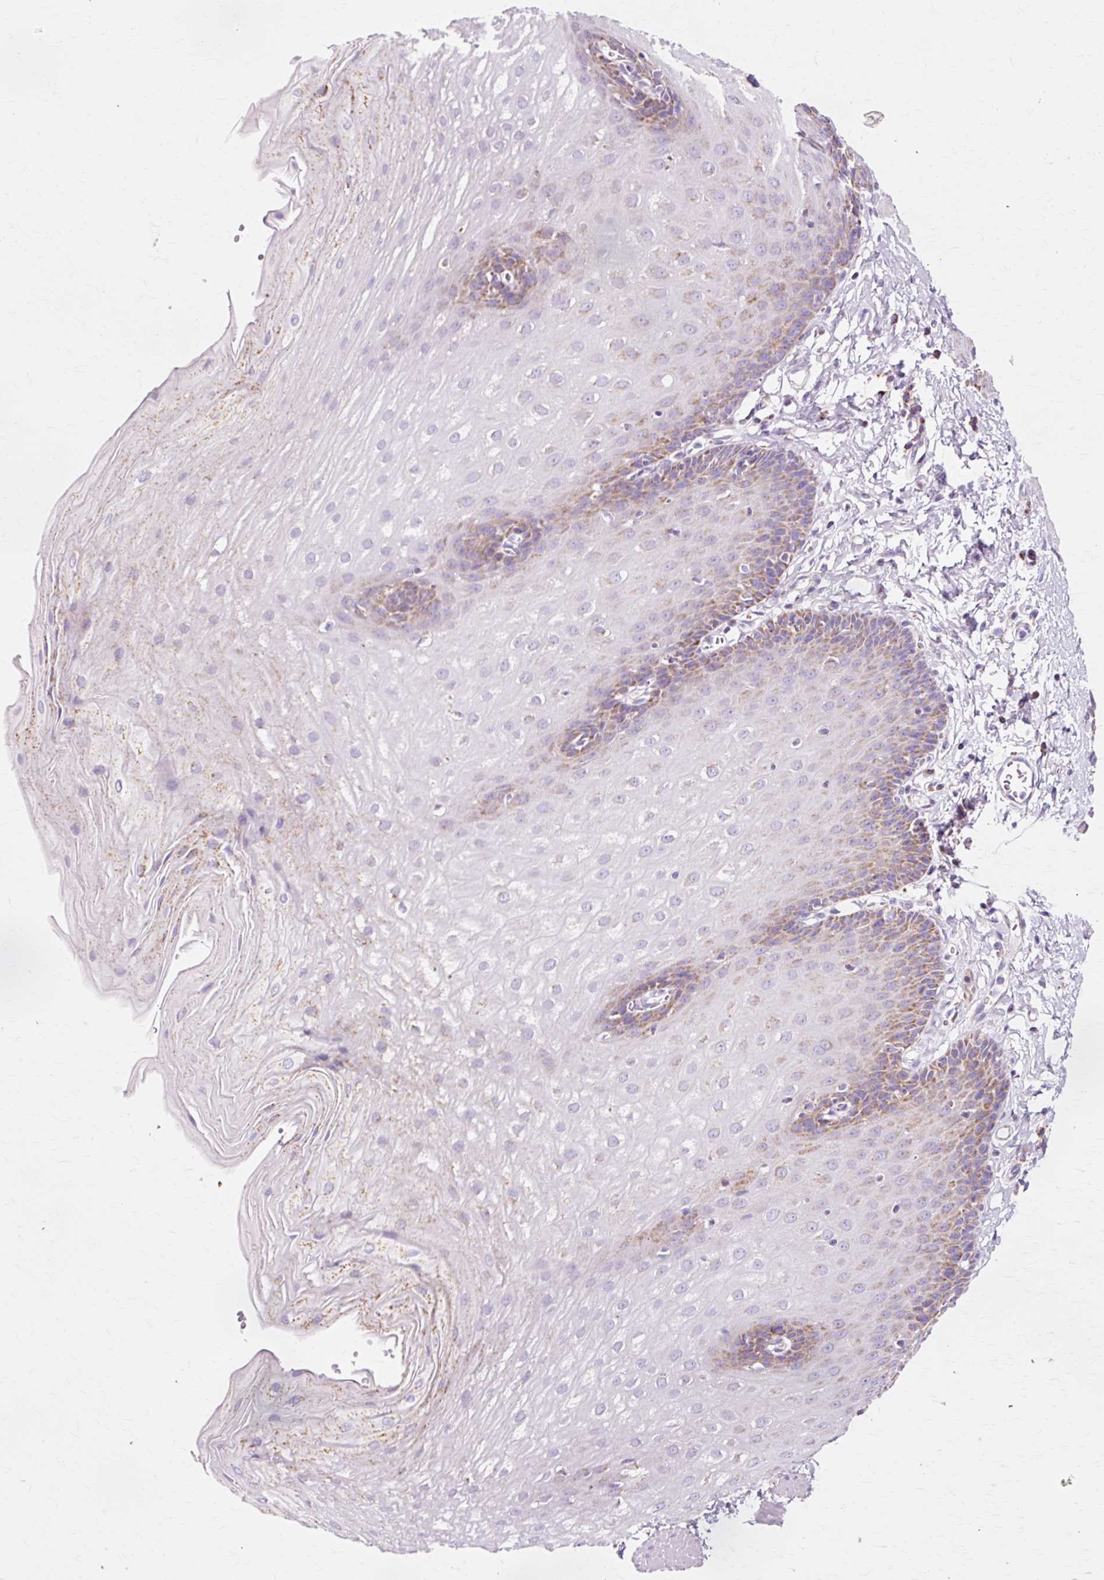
{"staining": {"intensity": "strong", "quantity": "25%-75%", "location": "cytoplasmic/membranous"}, "tissue": "esophagus", "cell_type": "Squamous epithelial cells", "image_type": "normal", "snomed": [{"axis": "morphology", "description": "Normal tissue, NOS"}, {"axis": "topography", "description": "Esophagus"}], "caption": "IHC image of normal esophagus stained for a protein (brown), which demonstrates high levels of strong cytoplasmic/membranous expression in about 25%-75% of squamous epithelial cells.", "gene": "ATP5PO", "patient": {"sex": "male", "age": 70}}